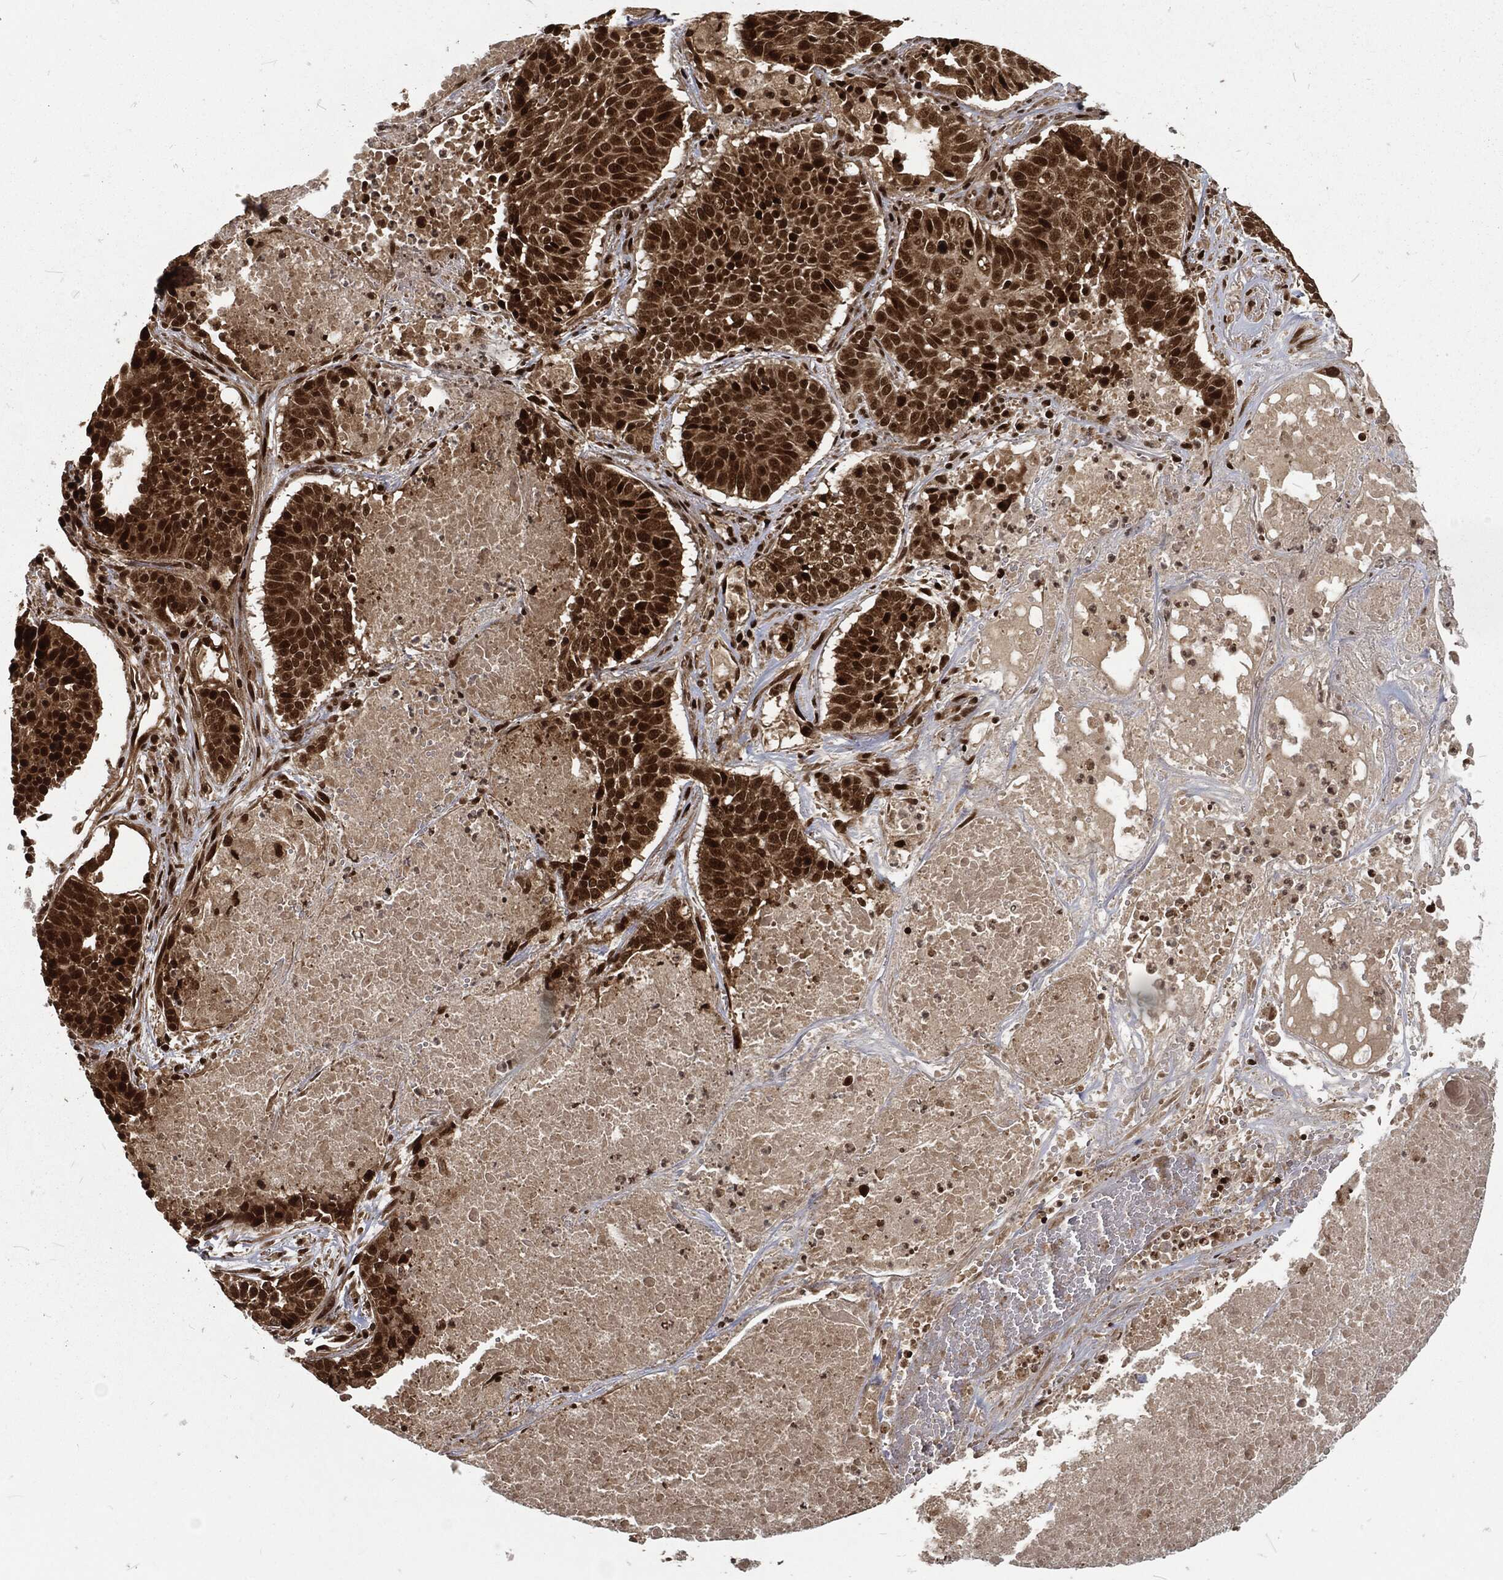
{"staining": {"intensity": "strong", "quantity": ">75%", "location": "nuclear"}, "tissue": "lung cancer", "cell_type": "Tumor cells", "image_type": "cancer", "snomed": [{"axis": "morphology", "description": "Squamous cell carcinoma, NOS"}, {"axis": "topography", "description": "Lung"}], "caption": "There is high levels of strong nuclear expression in tumor cells of lung squamous cell carcinoma, as demonstrated by immunohistochemical staining (brown color).", "gene": "NGRN", "patient": {"sex": "male", "age": 64}}